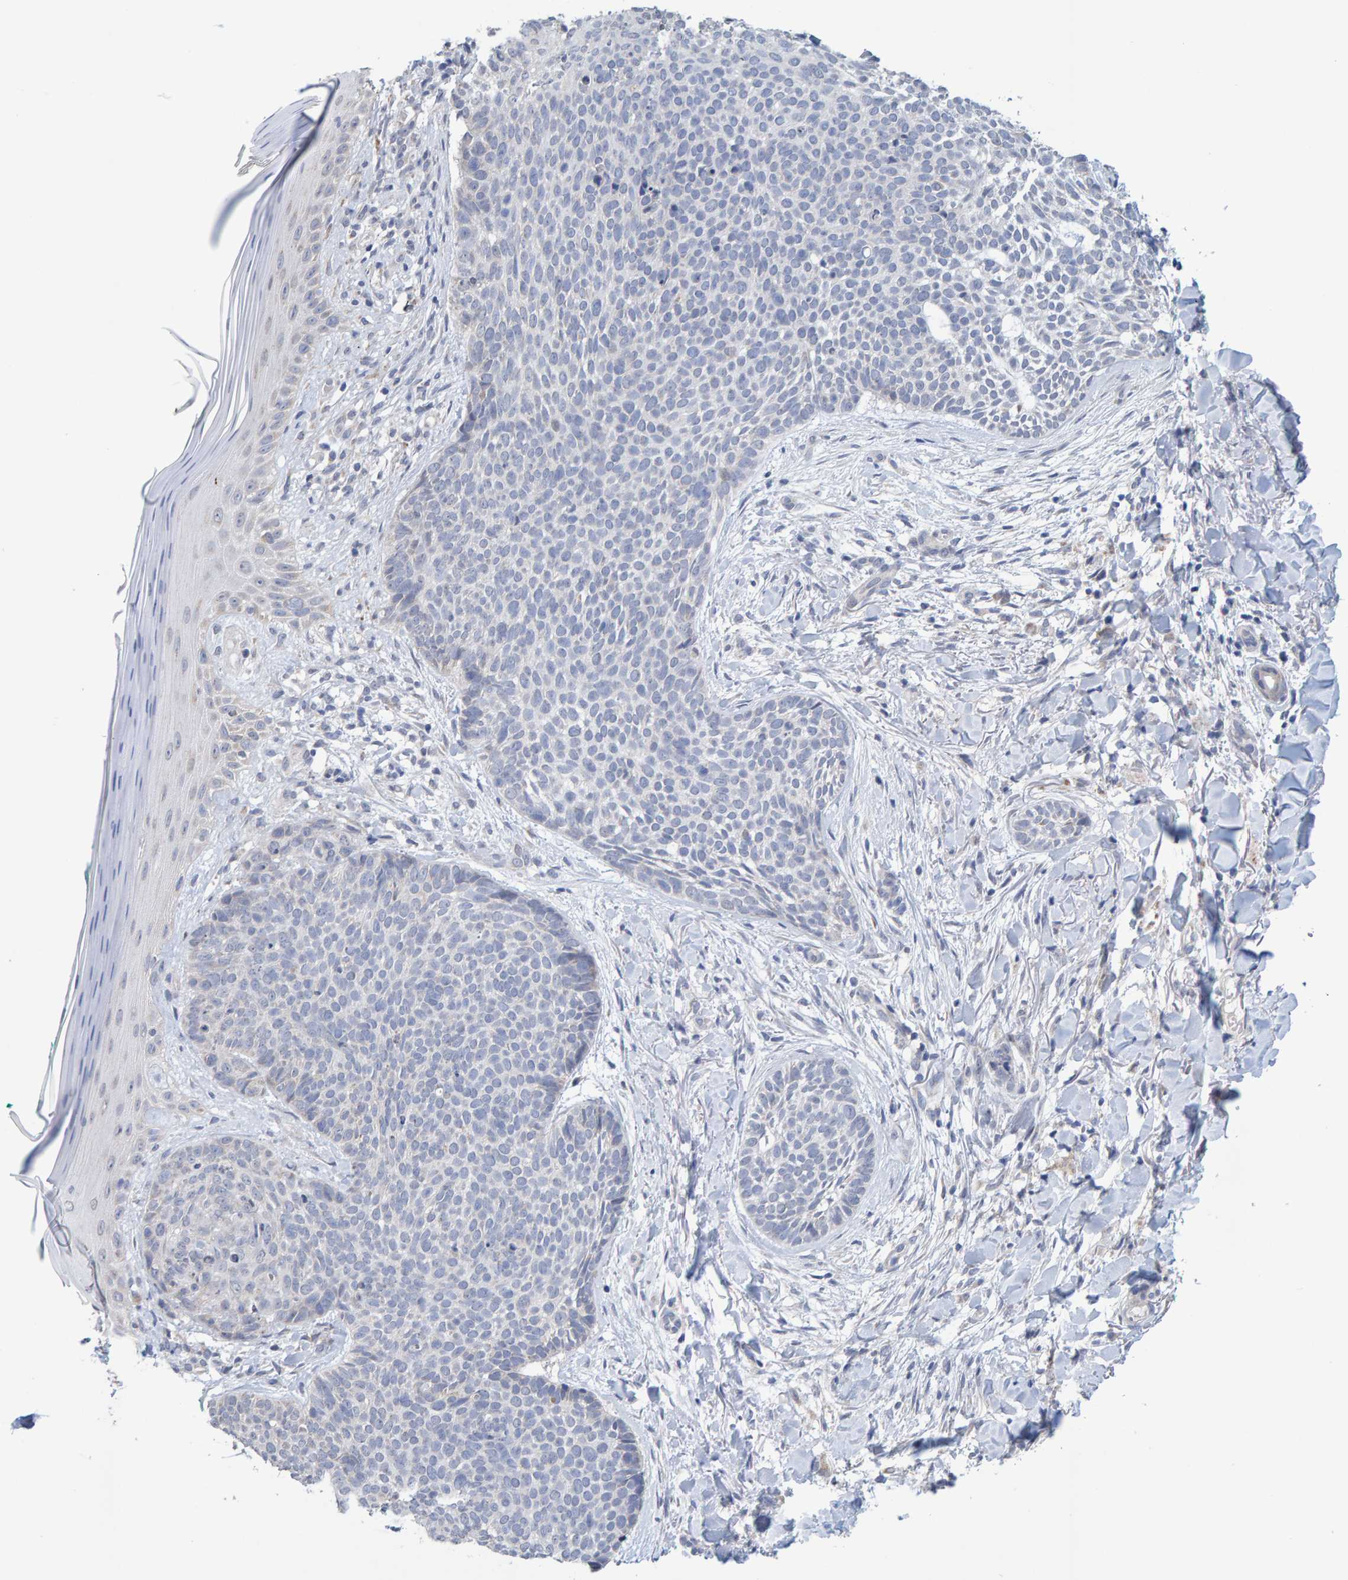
{"staining": {"intensity": "negative", "quantity": "none", "location": "none"}, "tissue": "skin cancer", "cell_type": "Tumor cells", "image_type": "cancer", "snomed": [{"axis": "morphology", "description": "Normal tissue, NOS"}, {"axis": "morphology", "description": "Basal cell carcinoma"}, {"axis": "topography", "description": "Skin"}], "caption": "DAB (3,3'-diaminobenzidine) immunohistochemical staining of human basal cell carcinoma (skin) demonstrates no significant positivity in tumor cells.", "gene": "USP43", "patient": {"sex": "male", "age": 67}}